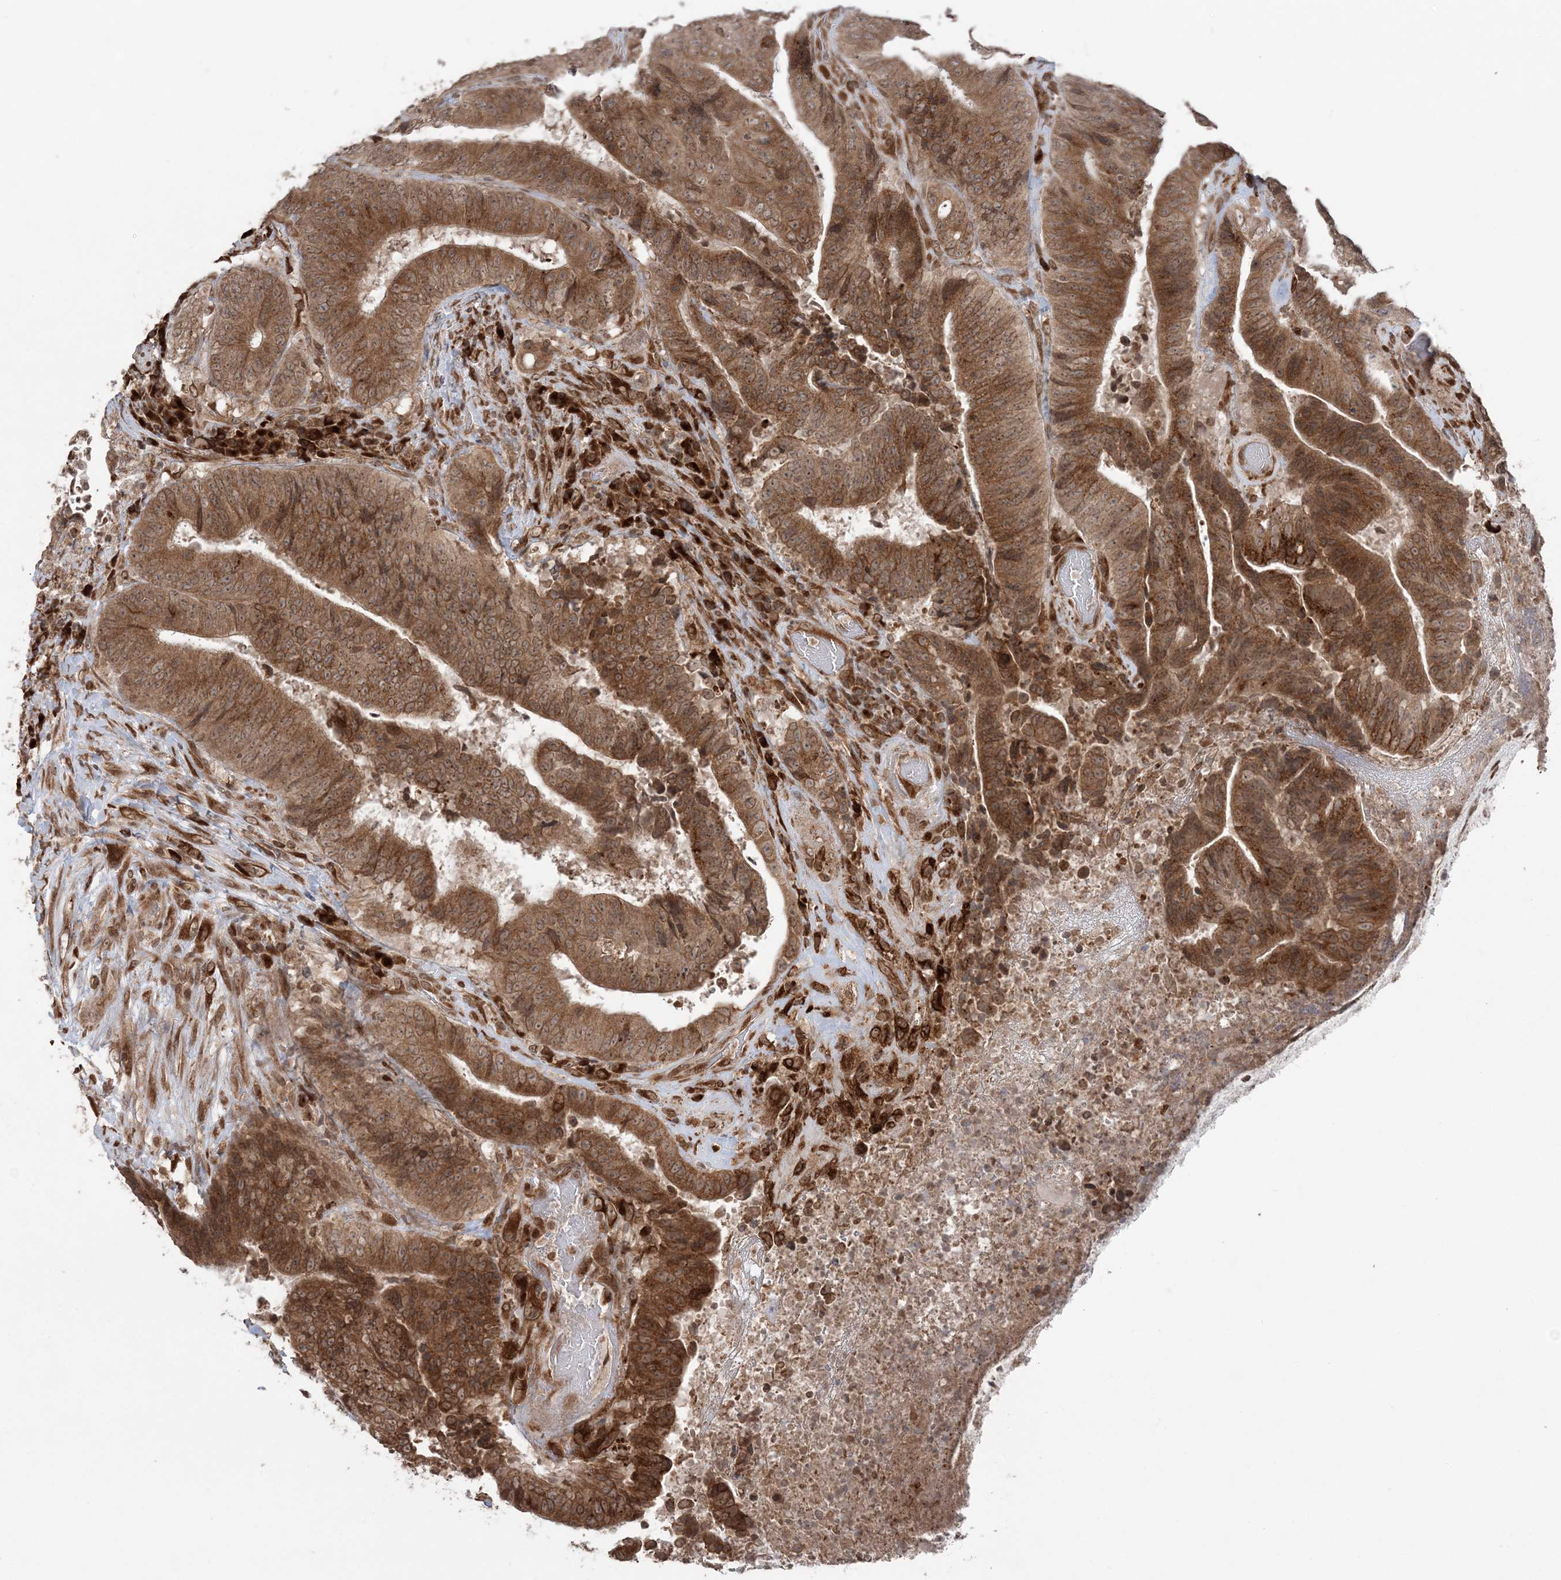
{"staining": {"intensity": "strong", "quantity": ">75%", "location": "cytoplasmic/membranous,nuclear"}, "tissue": "colorectal cancer", "cell_type": "Tumor cells", "image_type": "cancer", "snomed": [{"axis": "morphology", "description": "Adenocarcinoma, NOS"}, {"axis": "topography", "description": "Rectum"}], "caption": "Brown immunohistochemical staining in colorectal cancer (adenocarcinoma) shows strong cytoplasmic/membranous and nuclear expression in approximately >75% of tumor cells.", "gene": "TMED10", "patient": {"sex": "male", "age": 72}}